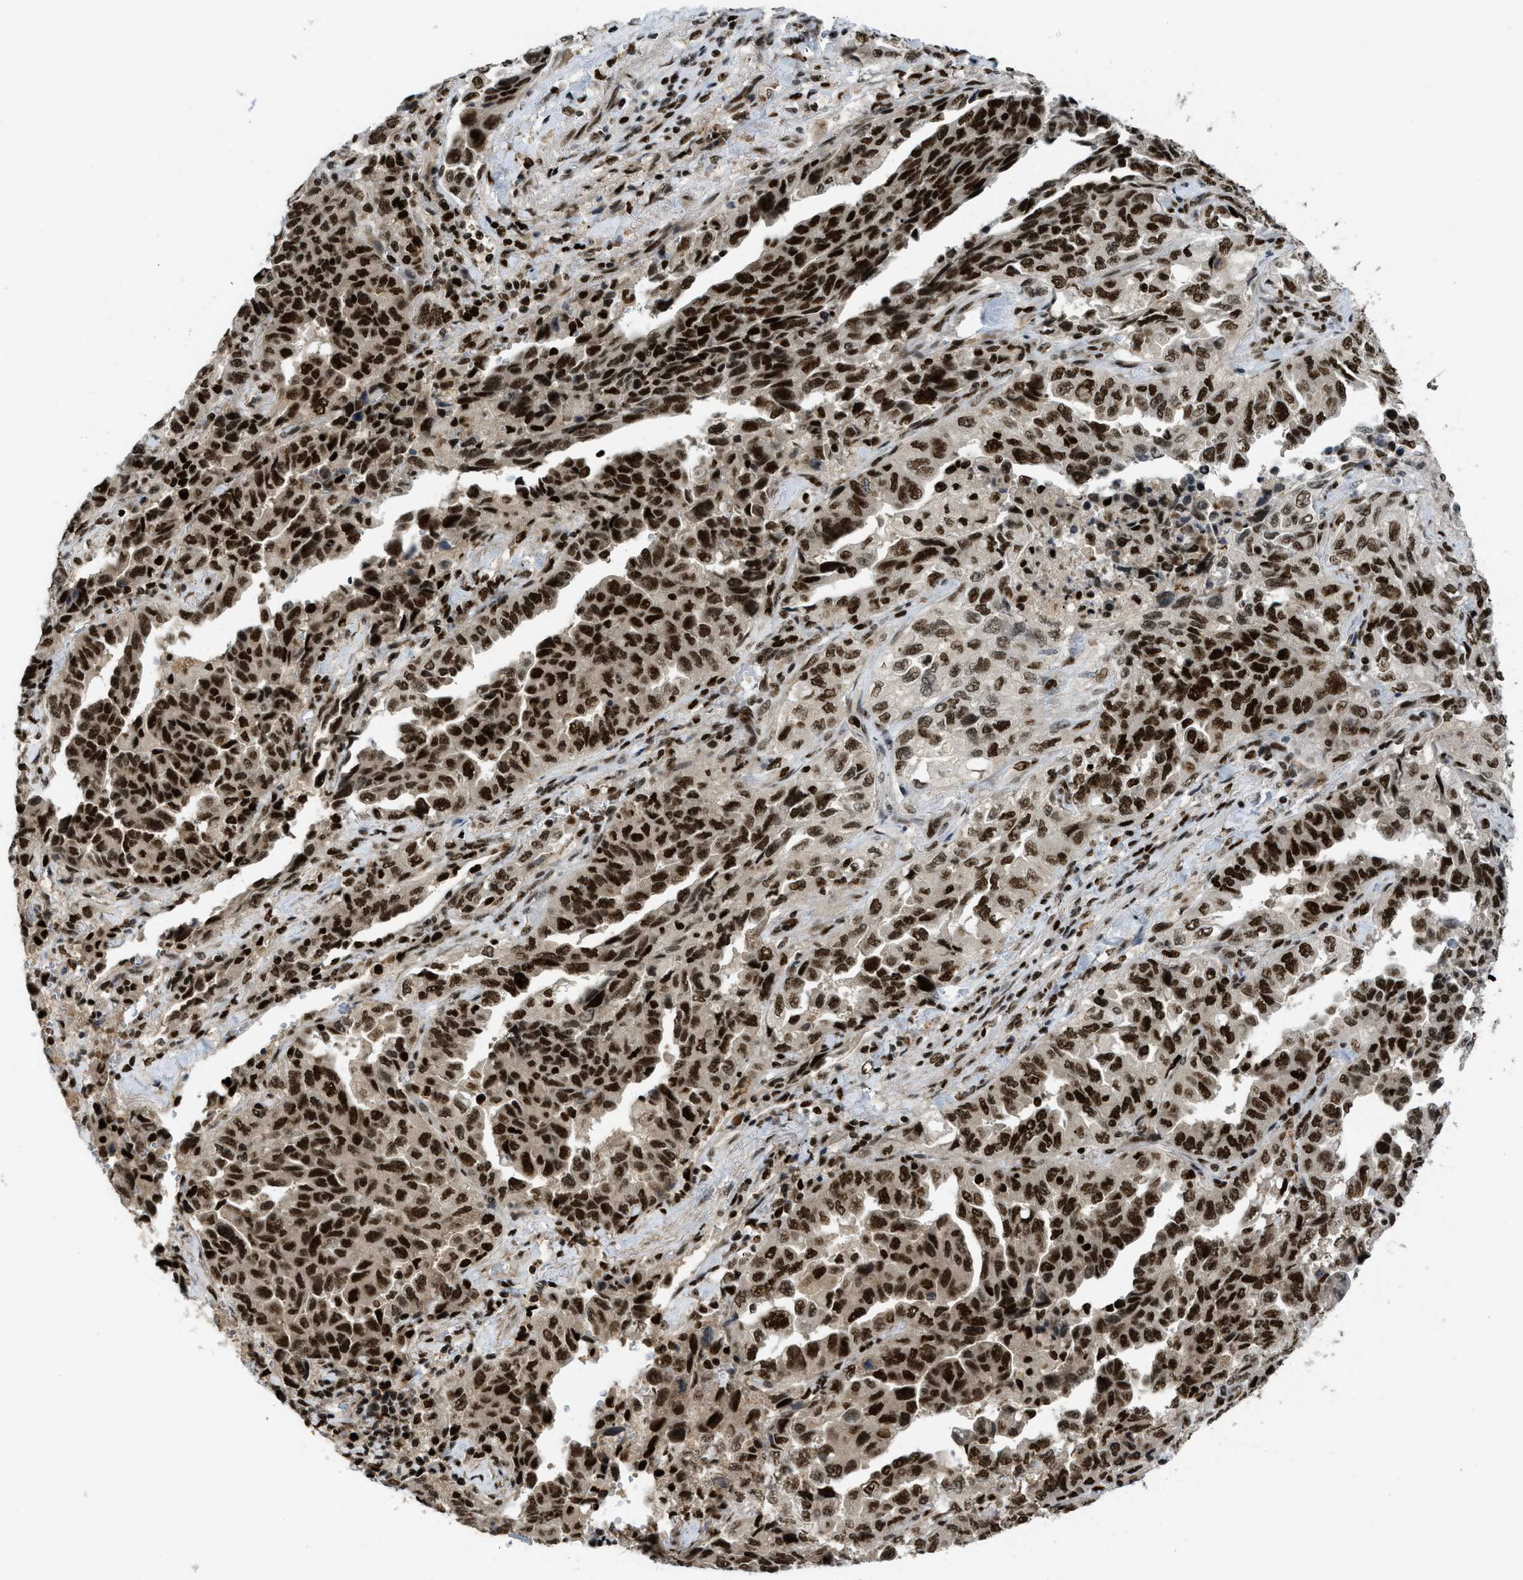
{"staining": {"intensity": "strong", "quantity": ">75%", "location": "nuclear"}, "tissue": "lung cancer", "cell_type": "Tumor cells", "image_type": "cancer", "snomed": [{"axis": "morphology", "description": "Adenocarcinoma, NOS"}, {"axis": "topography", "description": "Lung"}], "caption": "Tumor cells display strong nuclear positivity in approximately >75% of cells in adenocarcinoma (lung). The staining was performed using DAB (3,3'-diaminobenzidine), with brown indicating positive protein expression. Nuclei are stained blue with hematoxylin.", "gene": "RFX5", "patient": {"sex": "female", "age": 51}}